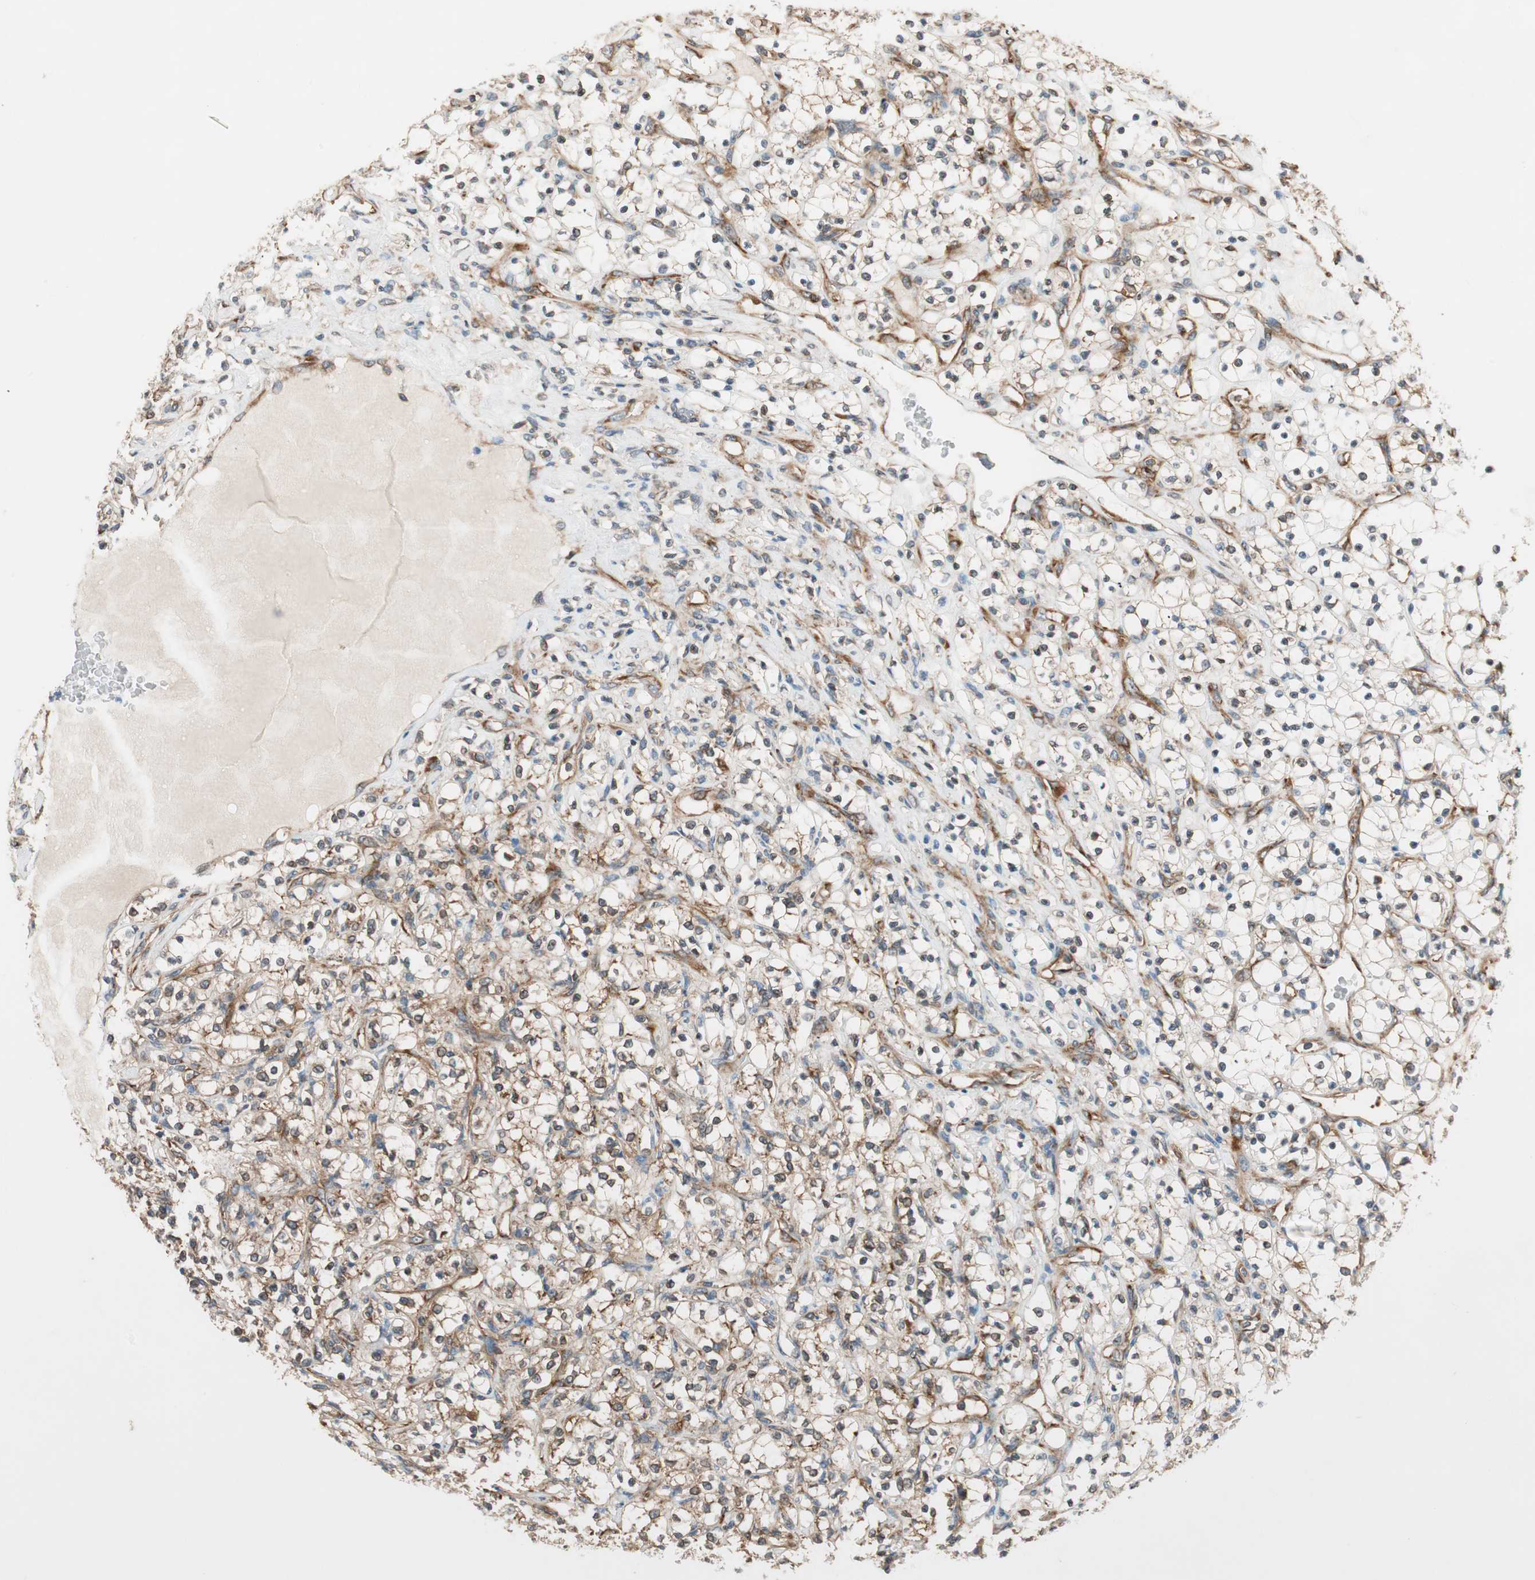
{"staining": {"intensity": "weak", "quantity": "<25%", "location": "cytoplasmic/membranous"}, "tissue": "renal cancer", "cell_type": "Tumor cells", "image_type": "cancer", "snomed": [{"axis": "morphology", "description": "Adenocarcinoma, NOS"}, {"axis": "topography", "description": "Kidney"}], "caption": "Renal cancer was stained to show a protein in brown. There is no significant positivity in tumor cells.", "gene": "WASL", "patient": {"sex": "female", "age": 69}}